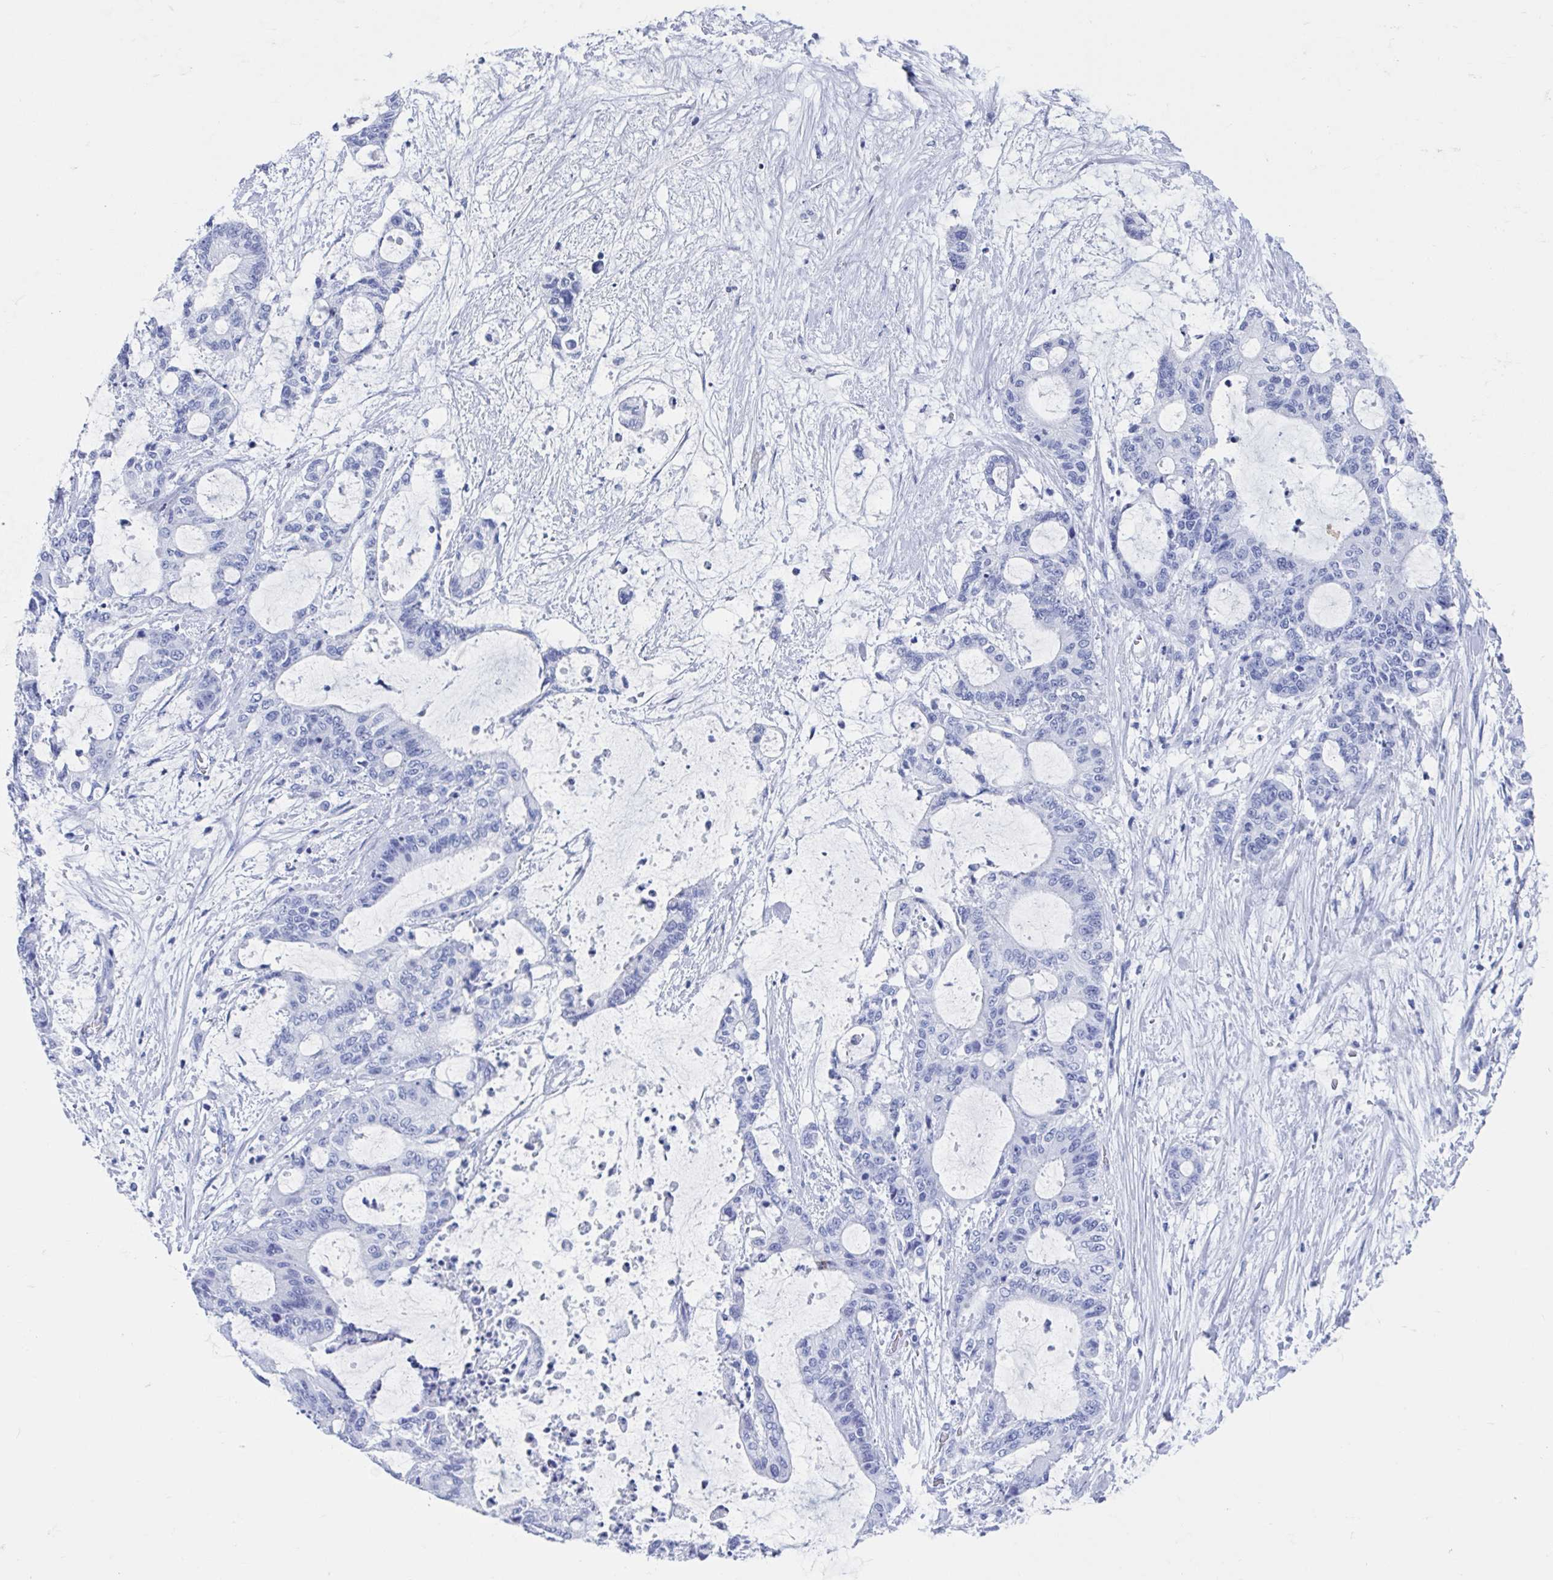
{"staining": {"intensity": "negative", "quantity": "none", "location": "none"}, "tissue": "liver cancer", "cell_type": "Tumor cells", "image_type": "cancer", "snomed": [{"axis": "morphology", "description": "Normal tissue, NOS"}, {"axis": "morphology", "description": "Cholangiocarcinoma"}, {"axis": "topography", "description": "Liver"}, {"axis": "topography", "description": "Peripheral nerve tissue"}], "caption": "IHC micrograph of human liver cancer (cholangiocarcinoma) stained for a protein (brown), which exhibits no staining in tumor cells.", "gene": "C10orf53", "patient": {"sex": "female", "age": 73}}